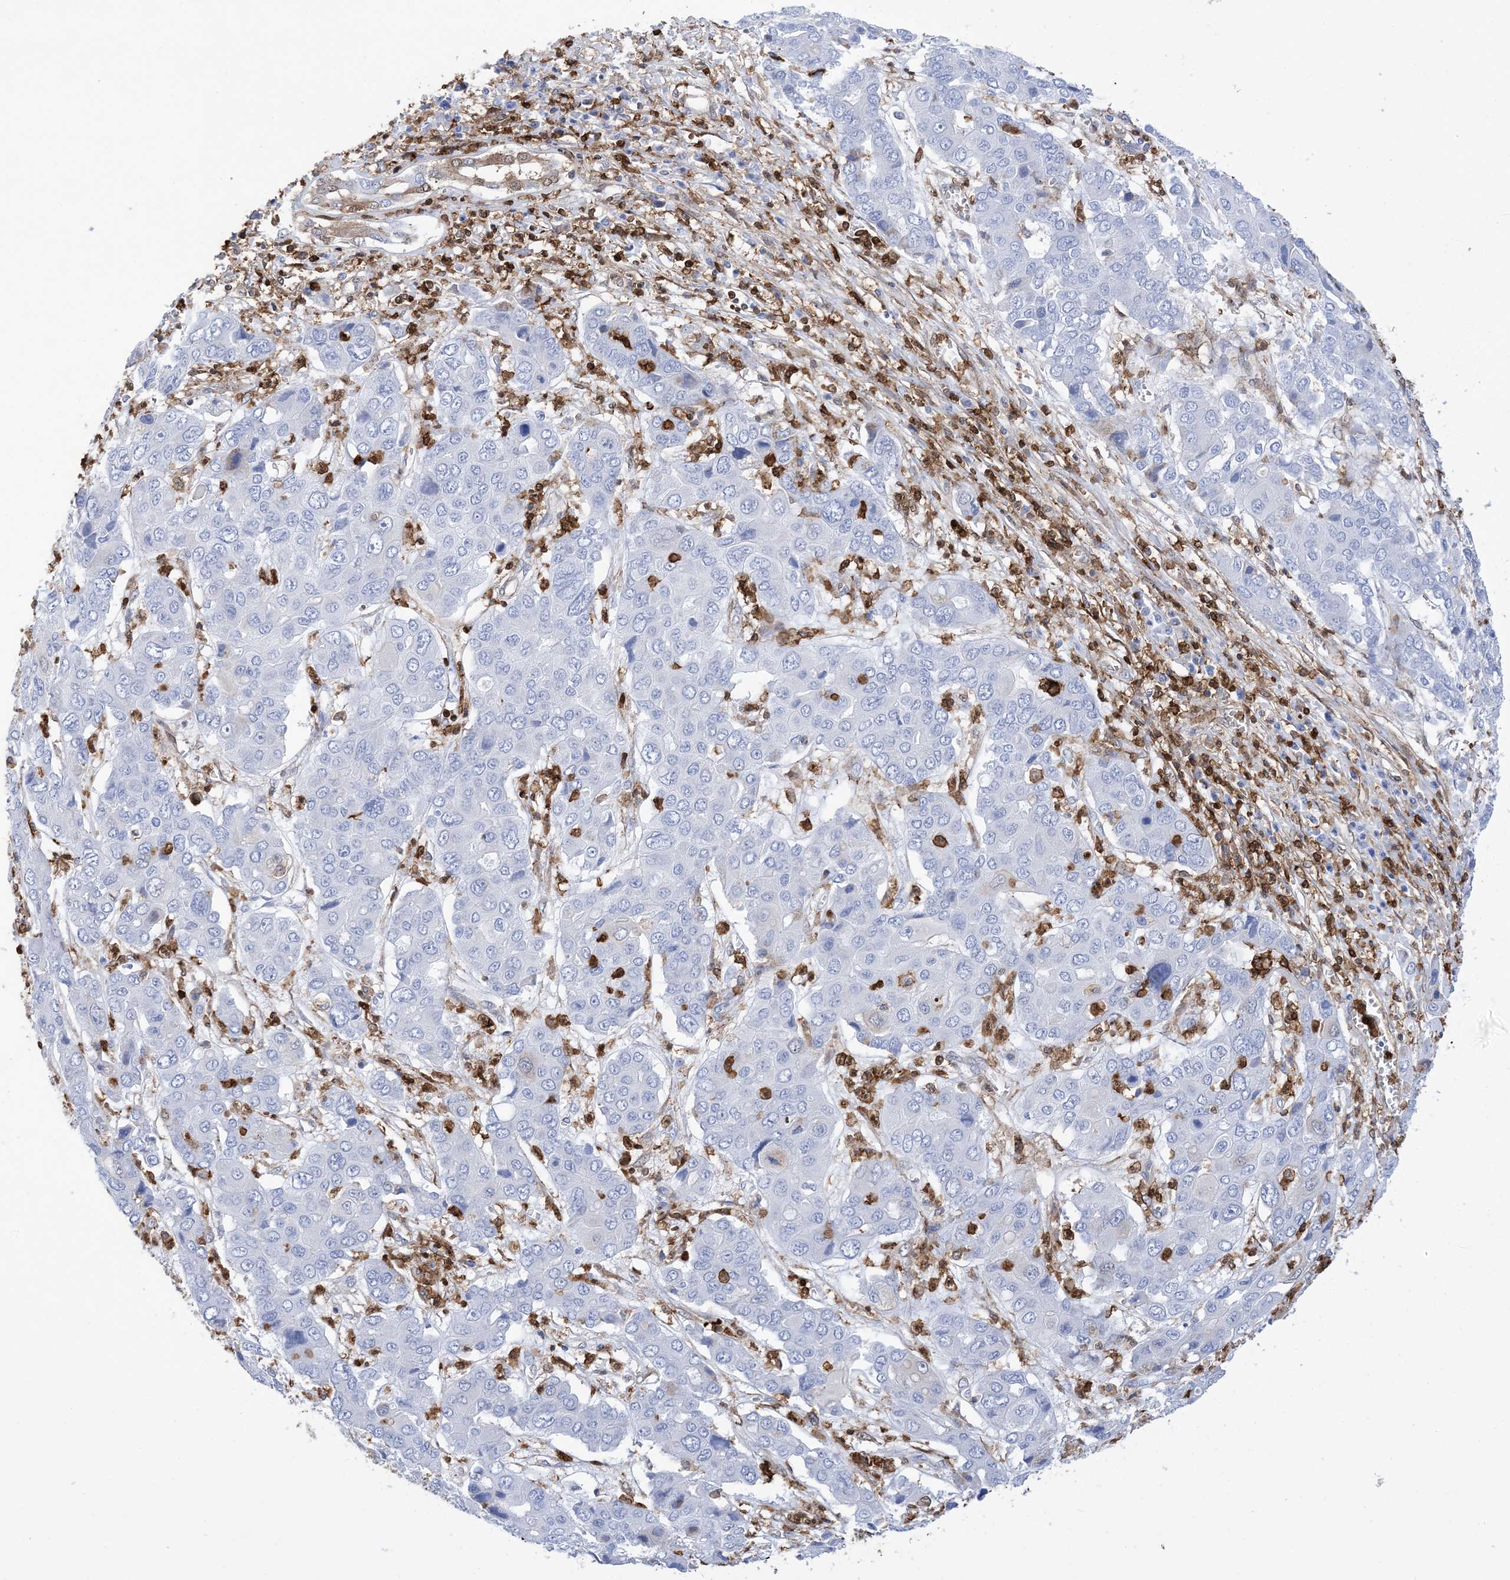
{"staining": {"intensity": "negative", "quantity": "none", "location": "none"}, "tissue": "liver cancer", "cell_type": "Tumor cells", "image_type": "cancer", "snomed": [{"axis": "morphology", "description": "Cholangiocarcinoma"}, {"axis": "topography", "description": "Liver"}], "caption": "This is an immunohistochemistry image of liver cancer. There is no expression in tumor cells.", "gene": "ANXA1", "patient": {"sex": "male", "age": 67}}